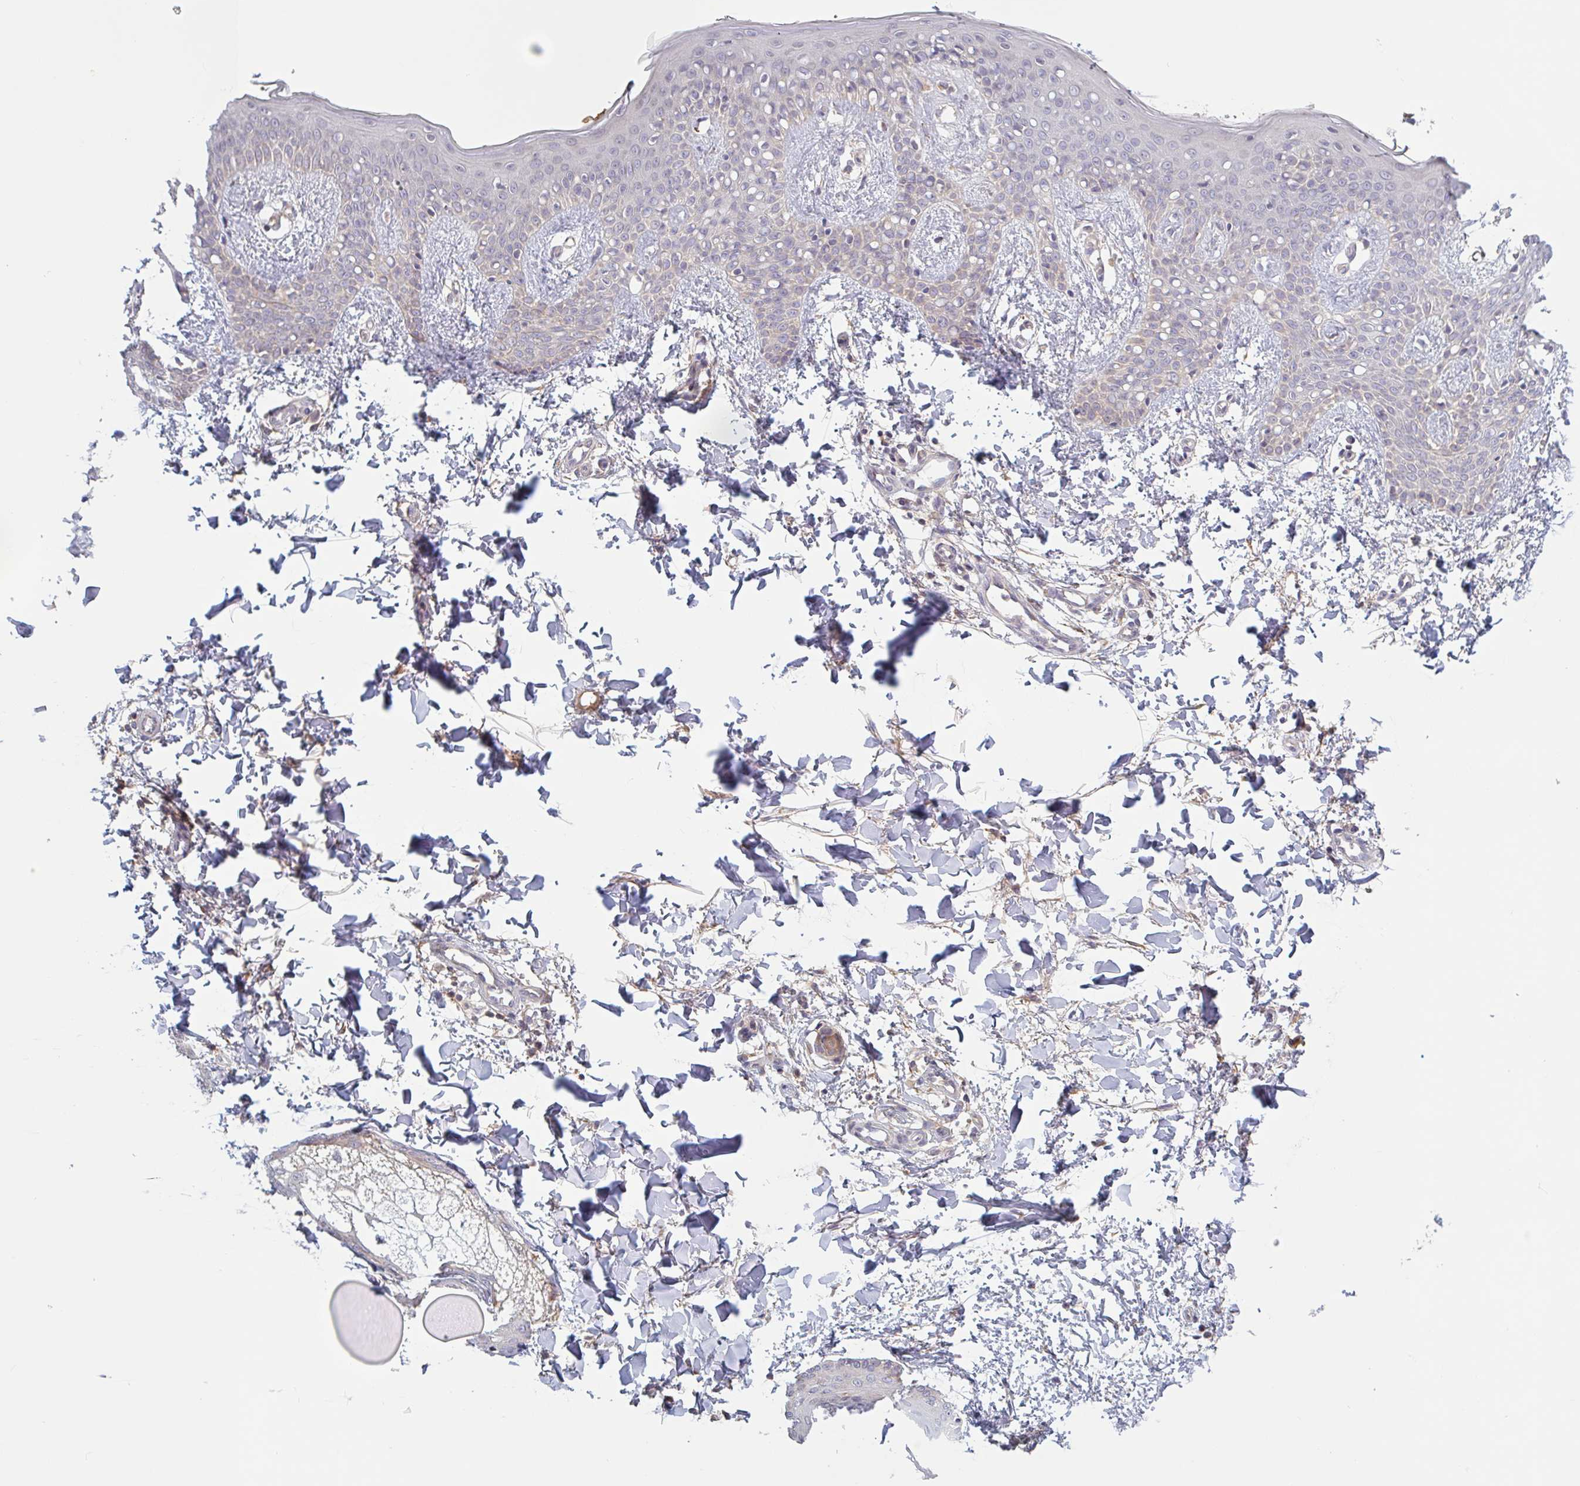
{"staining": {"intensity": "moderate", "quantity": ">75%", "location": "cytoplasmic/membranous"}, "tissue": "skin", "cell_type": "Fibroblasts", "image_type": "normal", "snomed": [{"axis": "morphology", "description": "Normal tissue, NOS"}, {"axis": "topography", "description": "Skin"}], "caption": "A medium amount of moderate cytoplasmic/membranous expression is identified in approximately >75% of fibroblasts in normal skin. (DAB IHC with brightfield microscopy, high magnification).", "gene": "SURF1", "patient": {"sex": "male", "age": 16}}